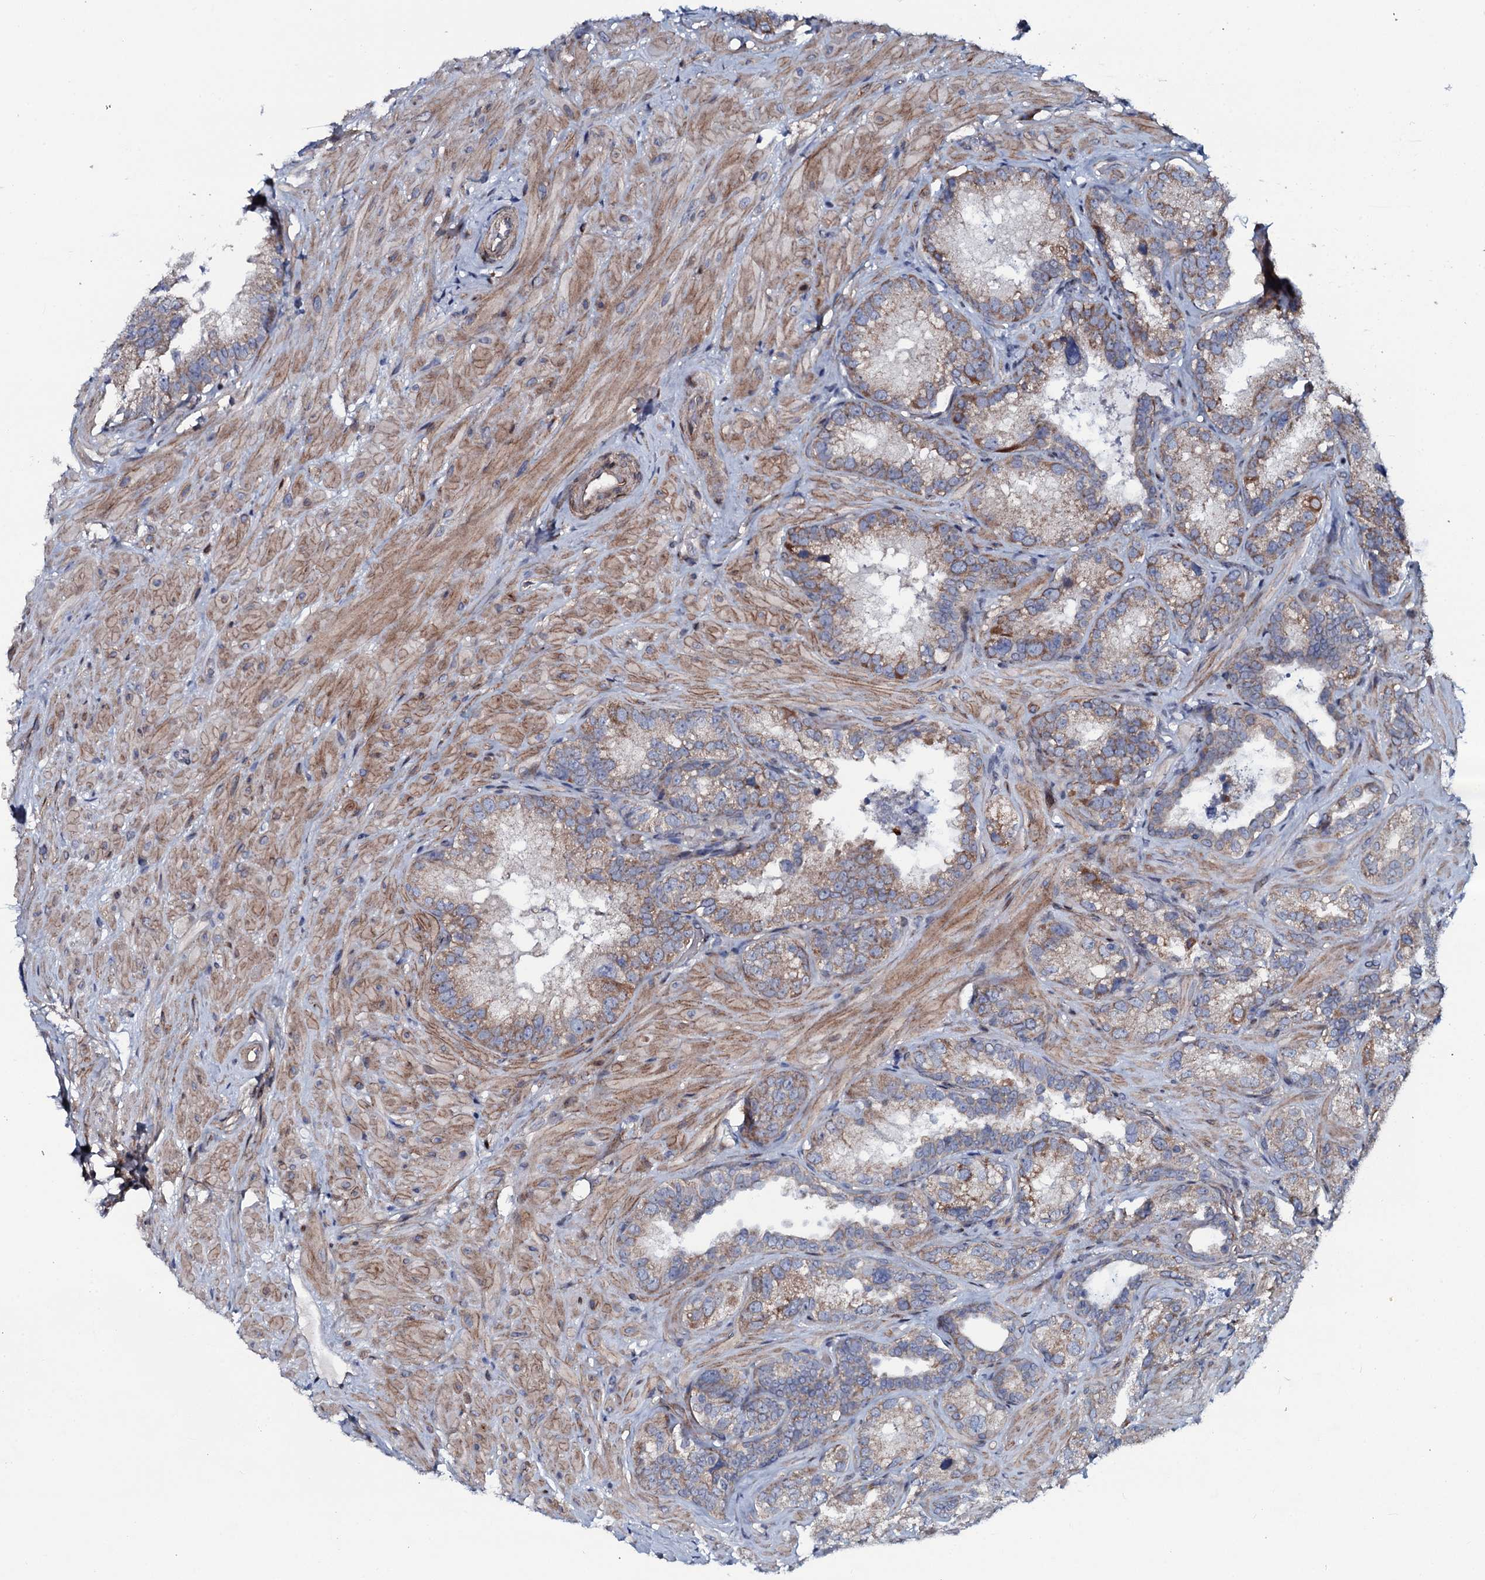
{"staining": {"intensity": "moderate", "quantity": "25%-75%", "location": "cytoplasmic/membranous"}, "tissue": "seminal vesicle", "cell_type": "Glandular cells", "image_type": "normal", "snomed": [{"axis": "morphology", "description": "Normal tissue, NOS"}, {"axis": "topography", "description": "Seminal veicle"}, {"axis": "topography", "description": "Peripheral nerve tissue"}], "caption": "This image displays IHC staining of unremarkable seminal vesicle, with medium moderate cytoplasmic/membranous staining in about 25%-75% of glandular cells.", "gene": "KCTD4", "patient": {"sex": "male", "age": 67}}